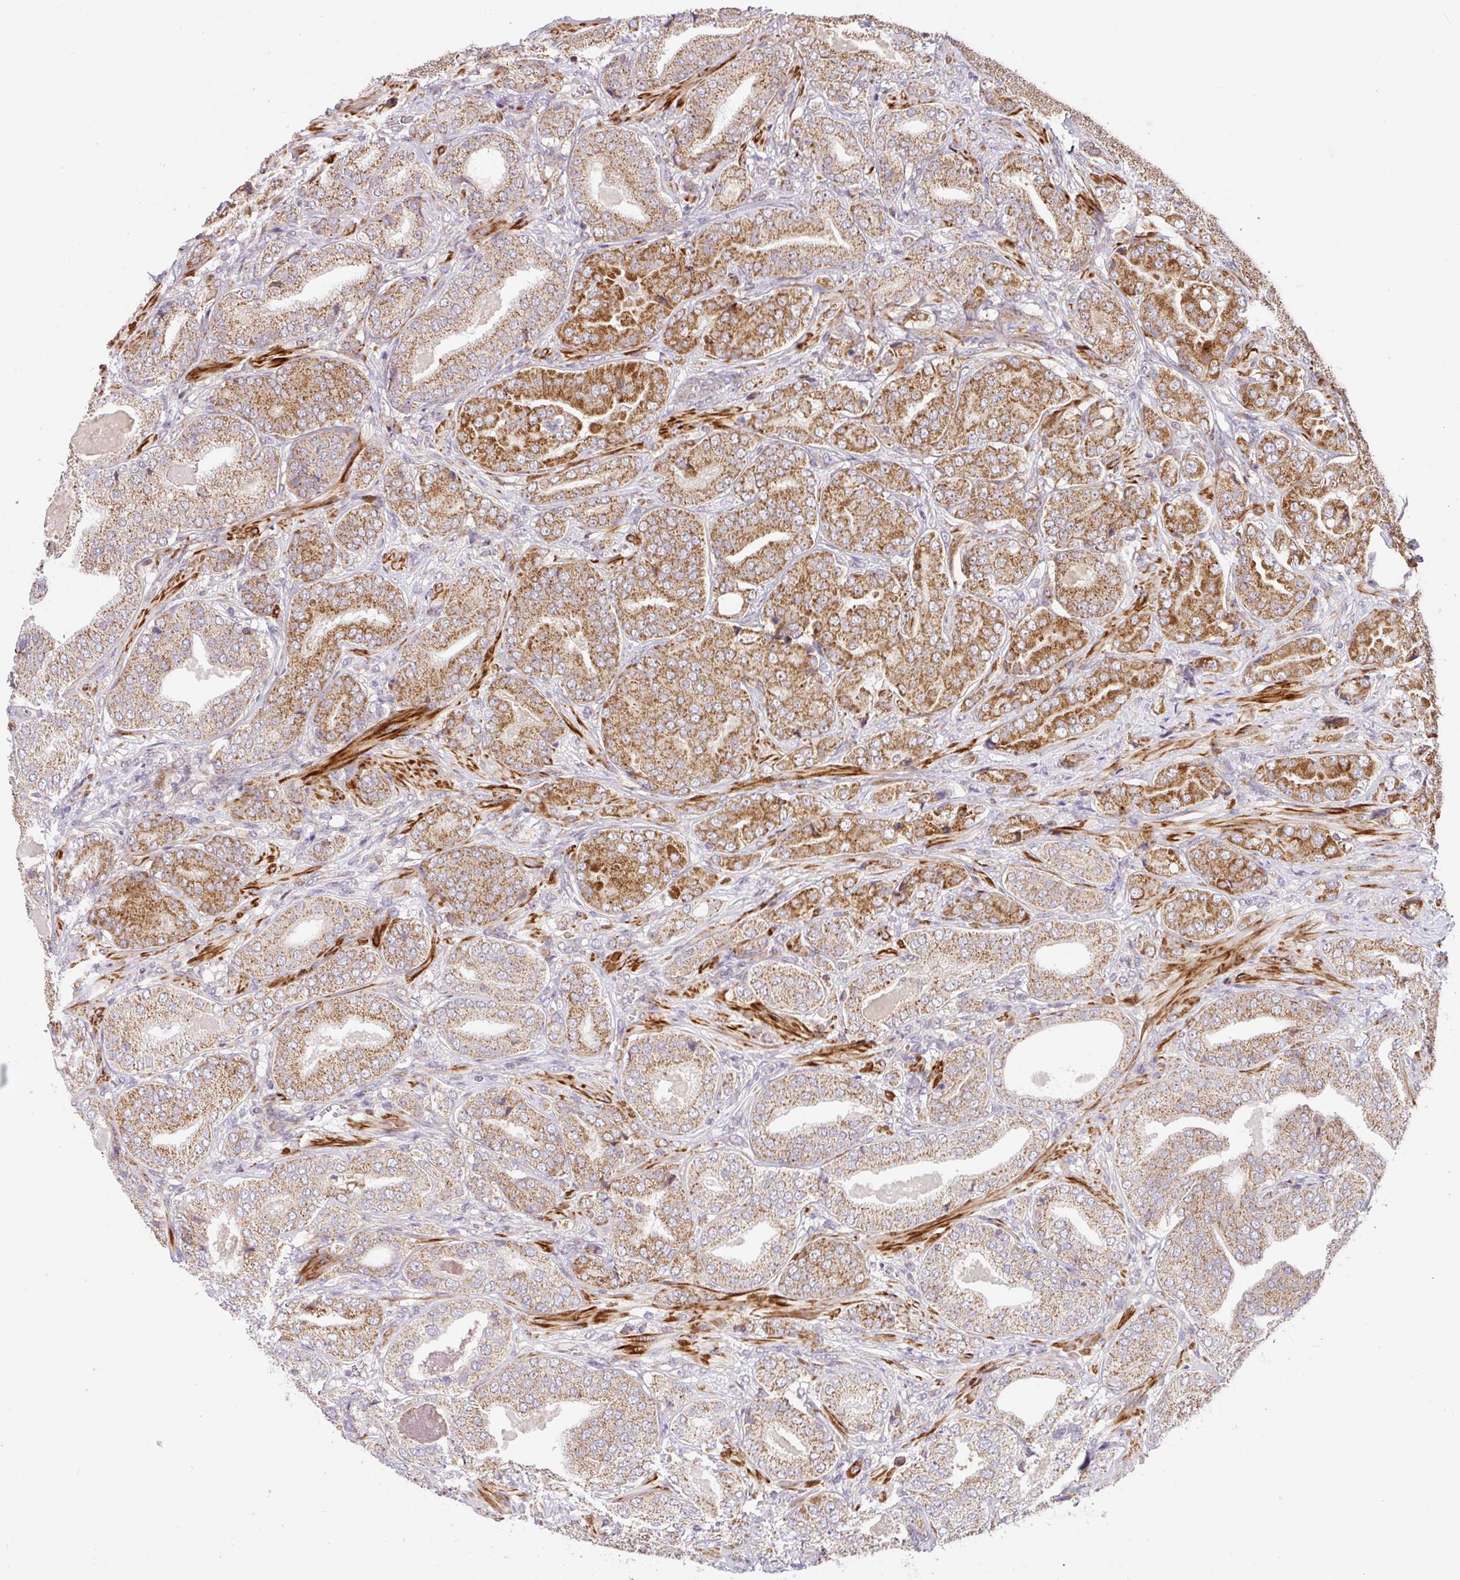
{"staining": {"intensity": "moderate", "quantity": ">75%", "location": "cytoplasmic/membranous"}, "tissue": "prostate cancer", "cell_type": "Tumor cells", "image_type": "cancer", "snomed": [{"axis": "morphology", "description": "Adenocarcinoma, High grade"}, {"axis": "topography", "description": "Prostate"}], "caption": "Human prostate cancer (high-grade adenocarcinoma) stained for a protein (brown) displays moderate cytoplasmic/membranous positive positivity in about >75% of tumor cells.", "gene": "SARS2", "patient": {"sex": "male", "age": 63}}